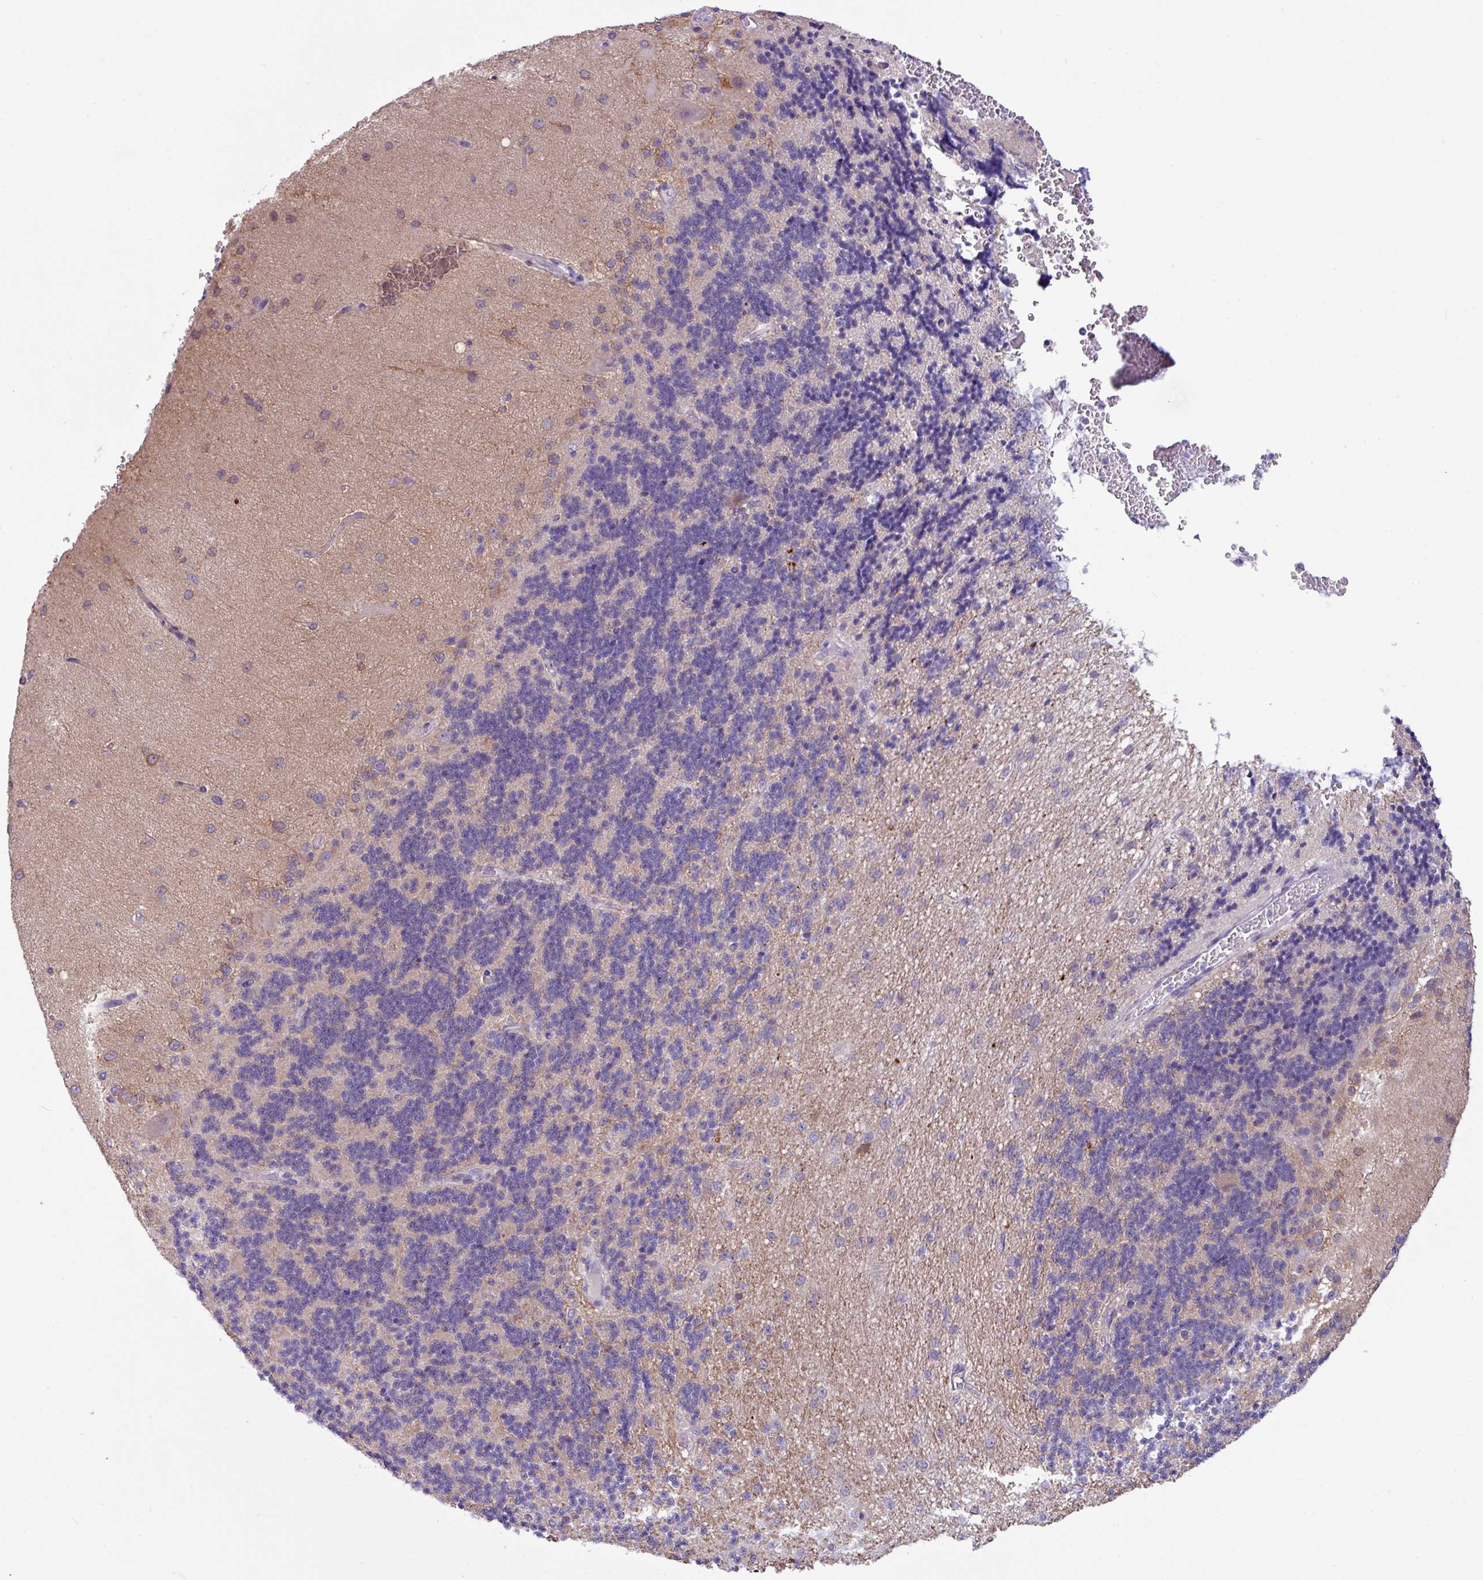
{"staining": {"intensity": "weak", "quantity": "<25%", "location": "cytoplasmic/membranous"}, "tissue": "cerebellum", "cell_type": "Cells in granular layer", "image_type": "normal", "snomed": [{"axis": "morphology", "description": "Normal tissue, NOS"}, {"axis": "topography", "description": "Cerebellum"}], "caption": "Immunohistochemistry histopathology image of benign human cerebellum stained for a protein (brown), which reveals no staining in cells in granular layer.", "gene": "STIMATE", "patient": {"sex": "female", "age": 29}}